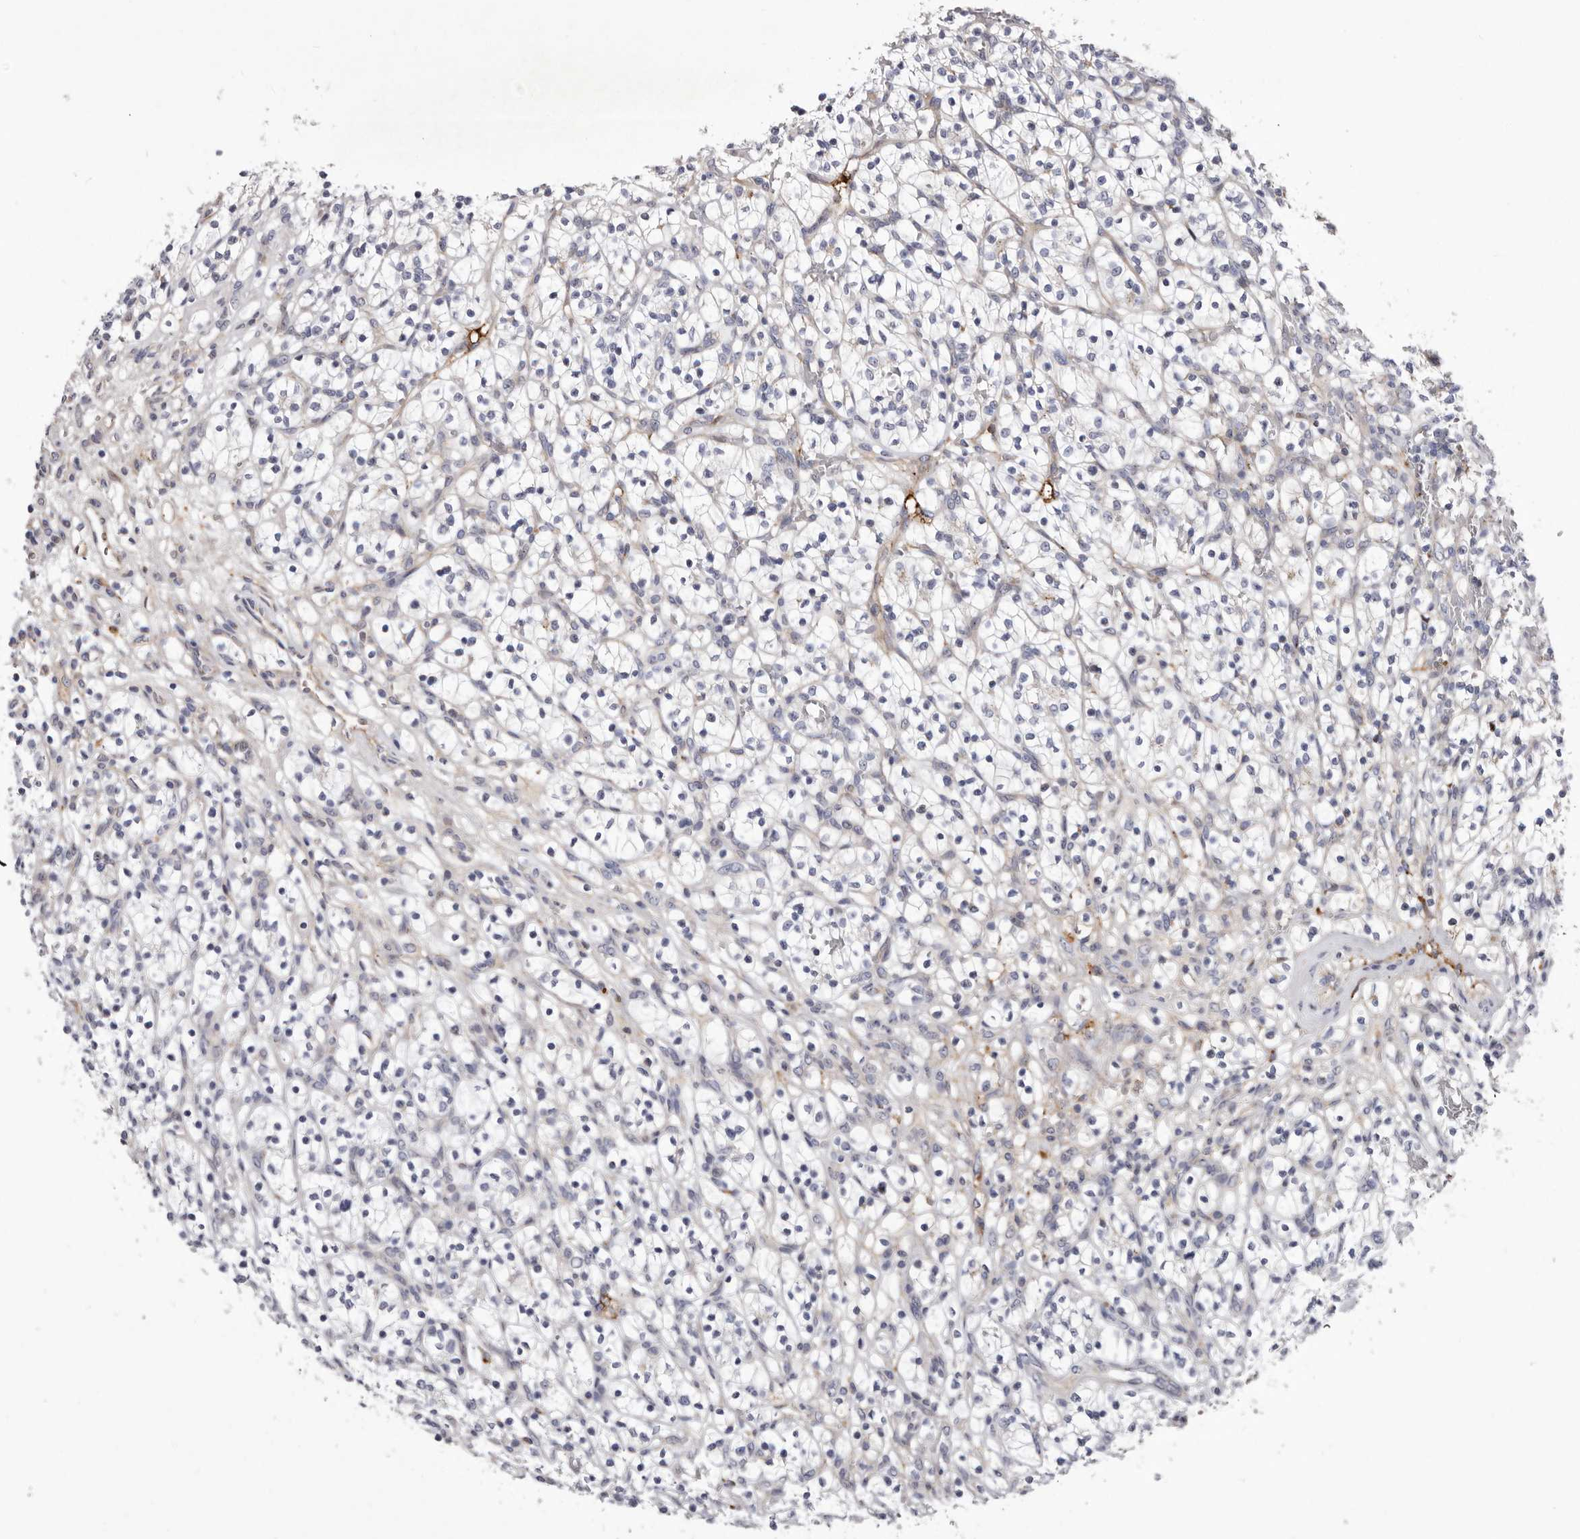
{"staining": {"intensity": "negative", "quantity": "none", "location": "none"}, "tissue": "renal cancer", "cell_type": "Tumor cells", "image_type": "cancer", "snomed": [{"axis": "morphology", "description": "Adenocarcinoma, NOS"}, {"axis": "topography", "description": "Kidney"}], "caption": "The image exhibits no staining of tumor cells in renal cancer (adenocarcinoma).", "gene": "NUBPL", "patient": {"sex": "female", "age": 57}}